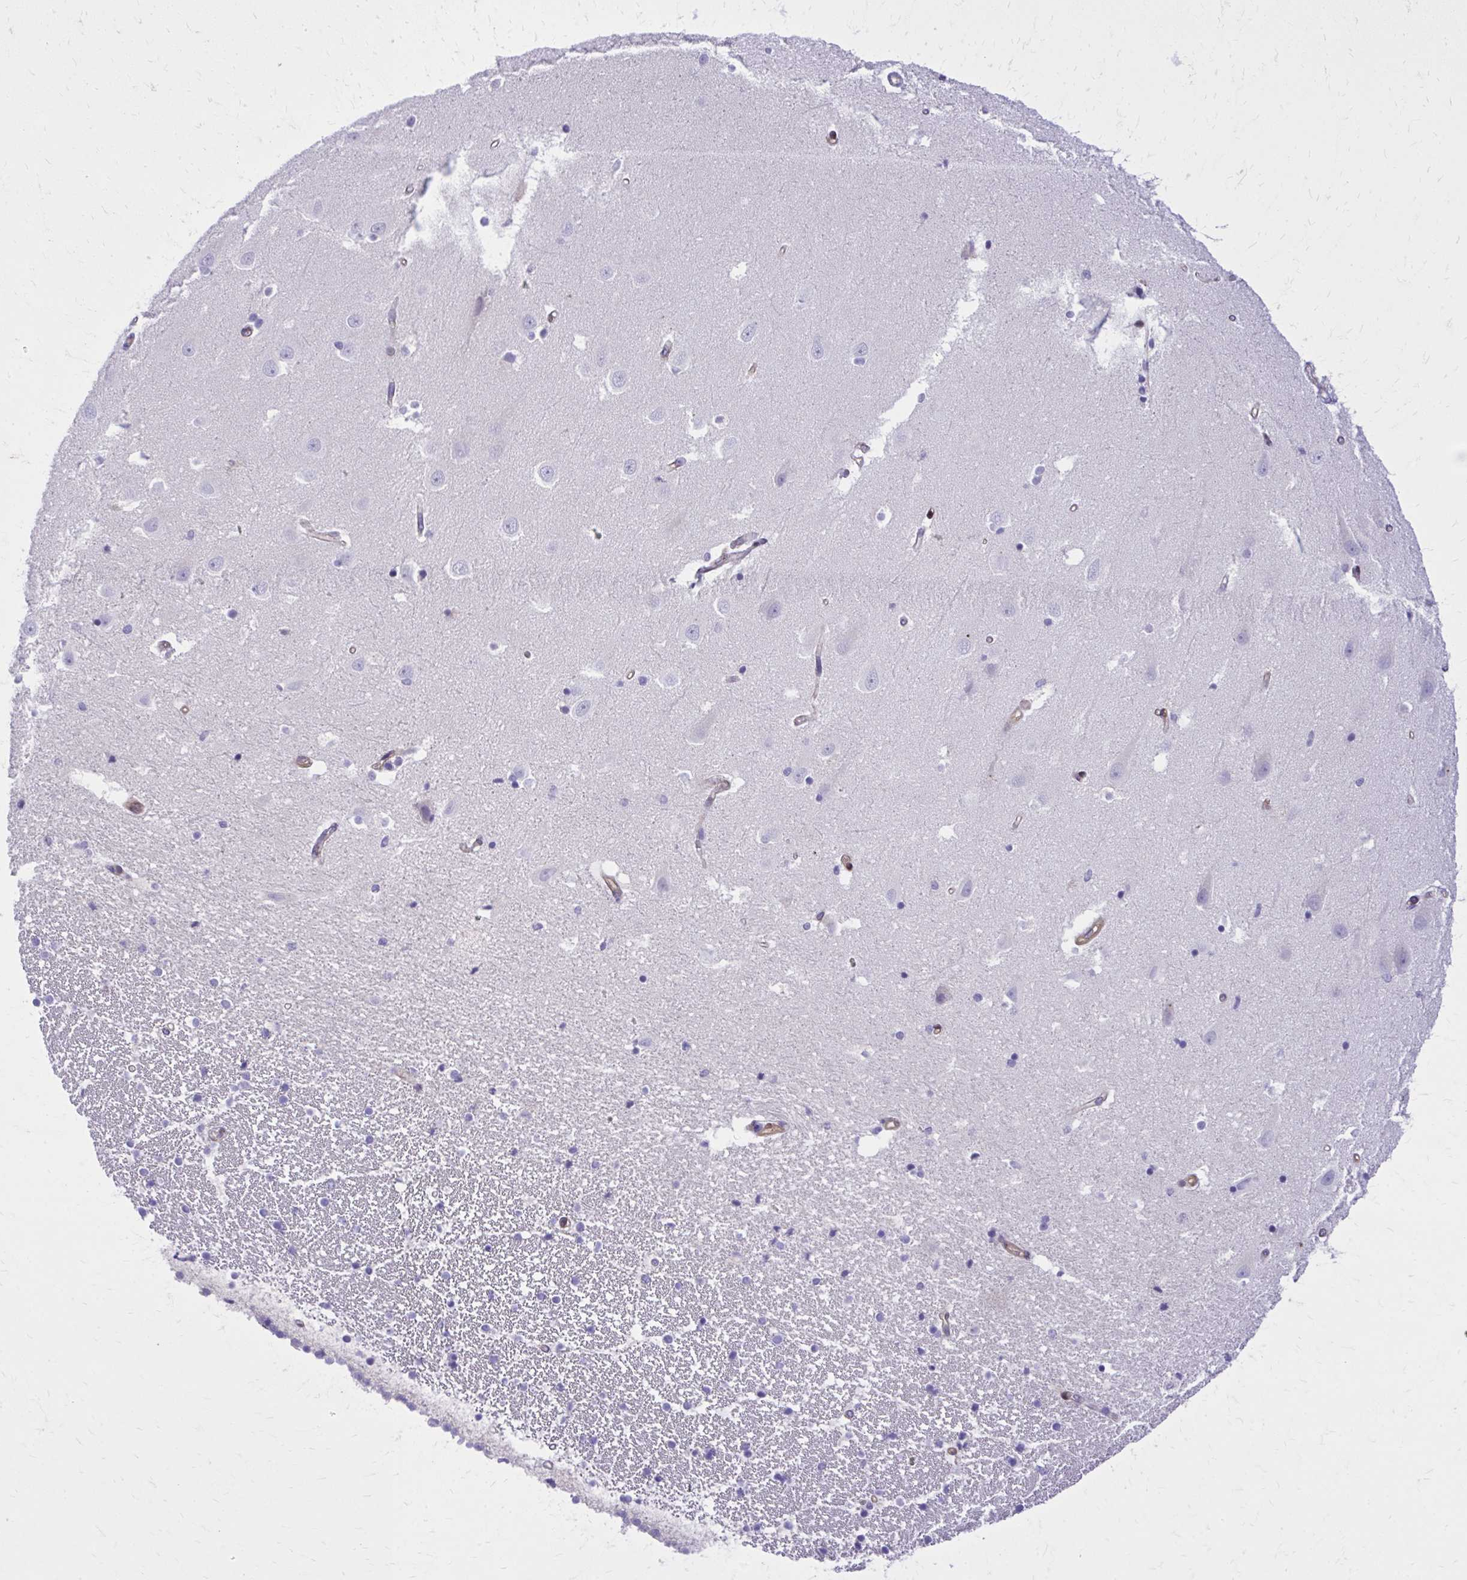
{"staining": {"intensity": "negative", "quantity": "none", "location": "none"}, "tissue": "hippocampus", "cell_type": "Glial cells", "image_type": "normal", "snomed": [{"axis": "morphology", "description": "Normal tissue, NOS"}, {"axis": "topography", "description": "Hippocampus"}], "caption": "Immunohistochemical staining of unremarkable human hippocampus exhibits no significant expression in glial cells.", "gene": "ADAMTSL1", "patient": {"sex": "male", "age": 63}}